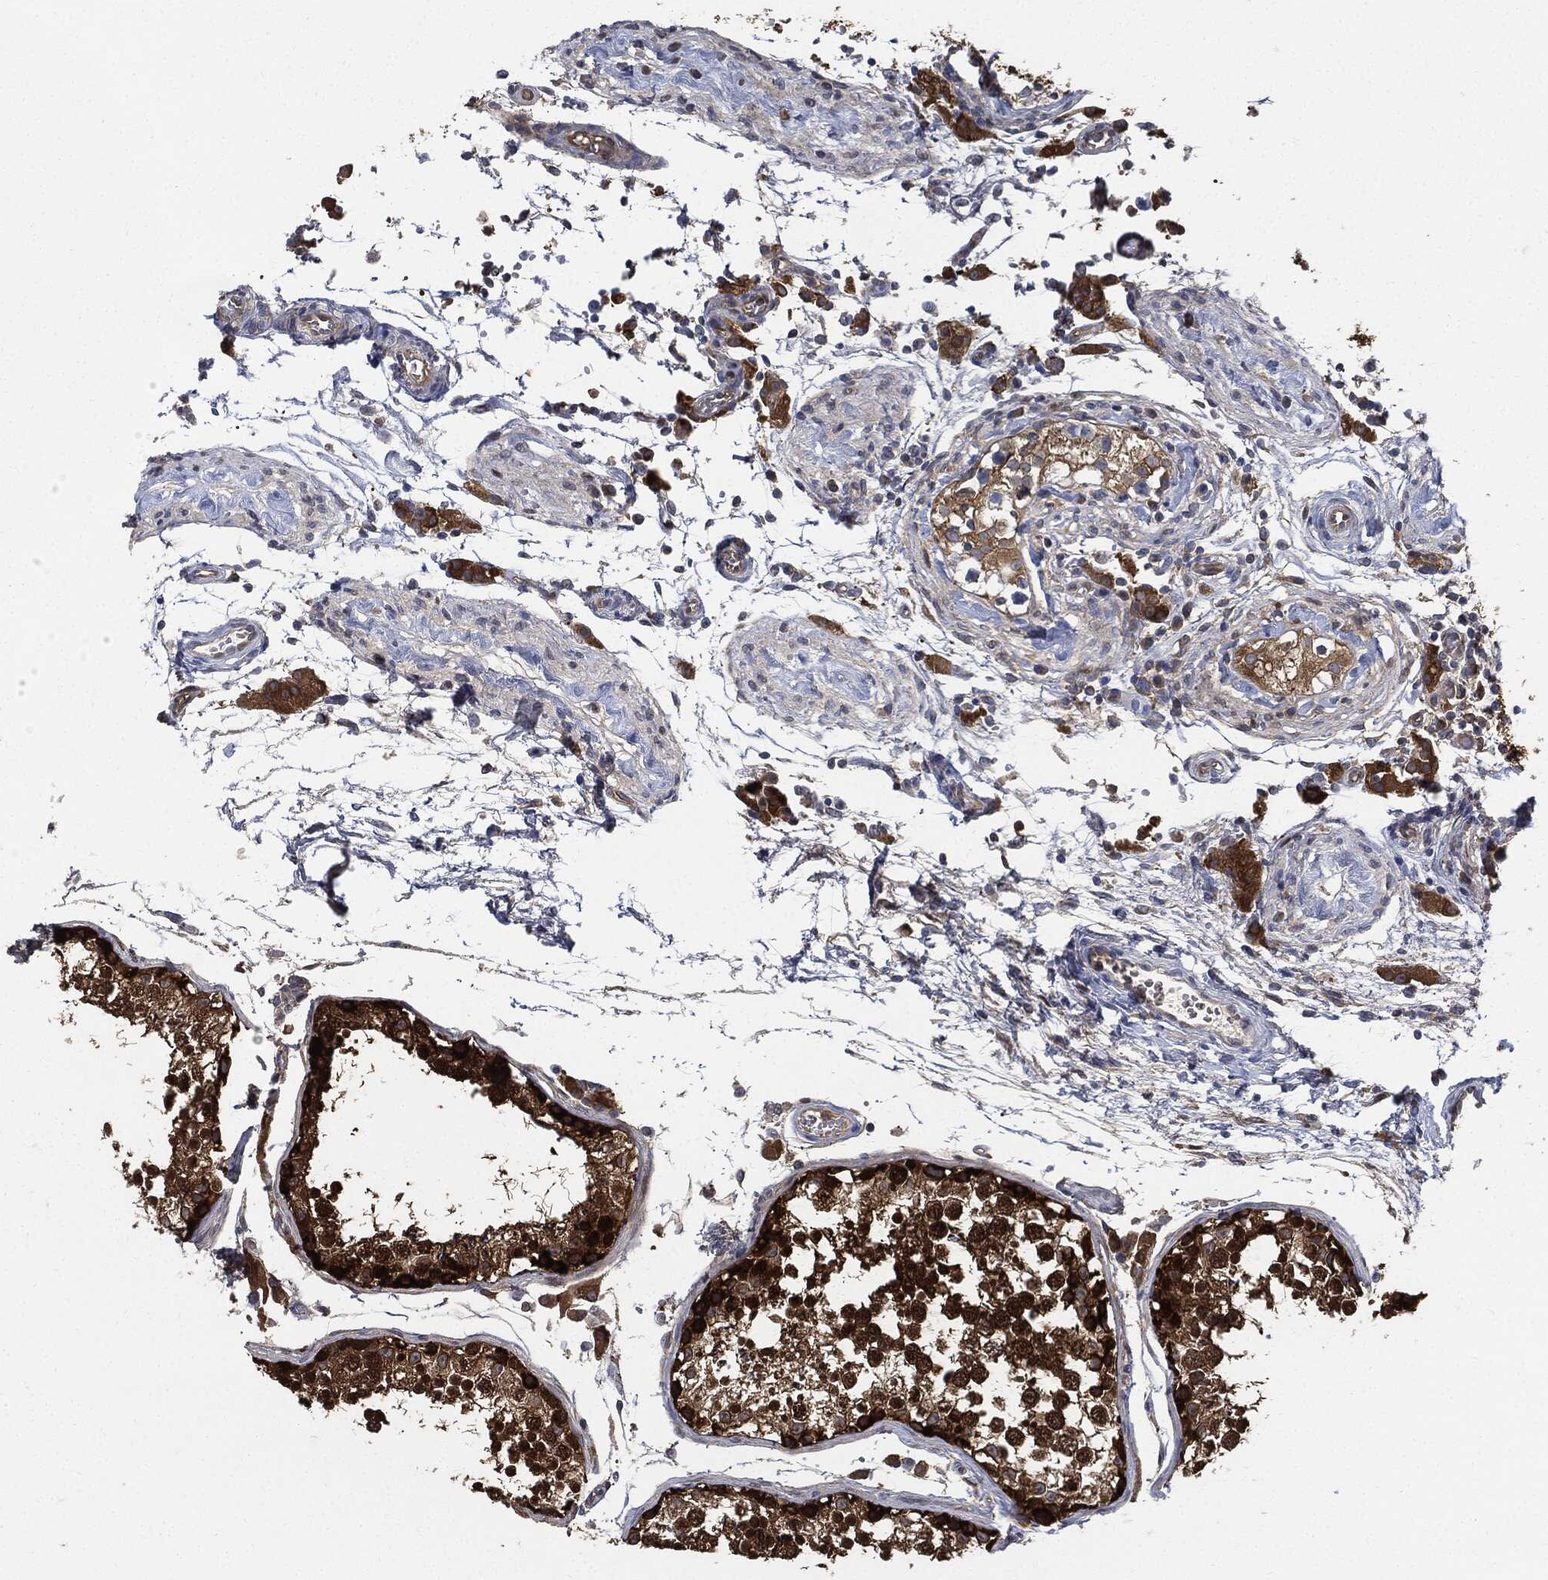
{"staining": {"intensity": "strong", "quantity": ">75%", "location": "cytoplasmic/membranous"}, "tissue": "testis", "cell_type": "Cells in seminiferous ducts", "image_type": "normal", "snomed": [{"axis": "morphology", "description": "Normal tissue, NOS"}, {"axis": "topography", "description": "Testis"}], "caption": "Immunohistochemical staining of unremarkable testis demonstrates >75% levels of strong cytoplasmic/membranous protein expression in approximately >75% of cells in seminiferous ducts. The staining was performed using DAB to visualize the protein expression in brown, while the nuclei were stained in blue with hematoxylin (Magnification: 20x).", "gene": "XPNPEP1", "patient": {"sex": "male", "age": 29}}